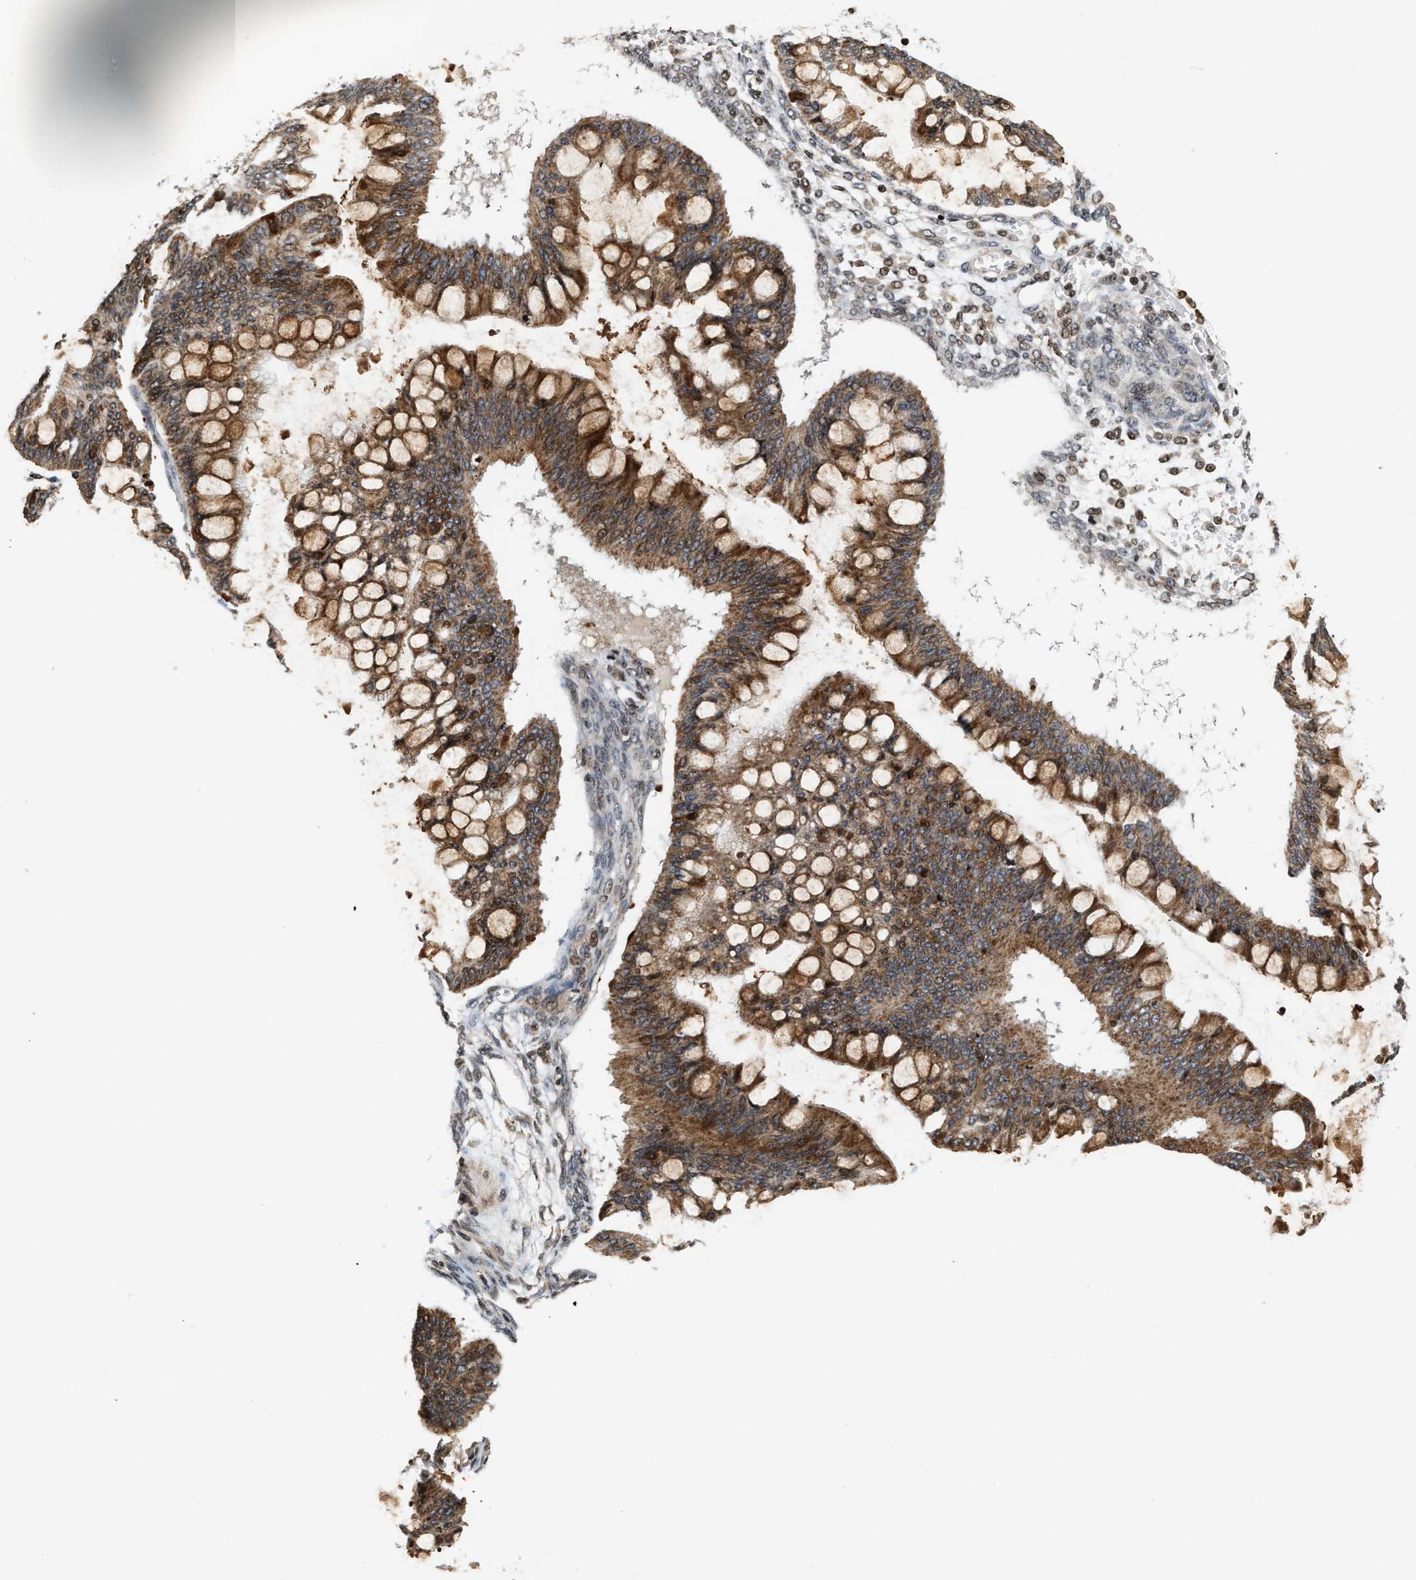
{"staining": {"intensity": "moderate", "quantity": ">75%", "location": "cytoplasmic/membranous"}, "tissue": "ovarian cancer", "cell_type": "Tumor cells", "image_type": "cancer", "snomed": [{"axis": "morphology", "description": "Cystadenocarcinoma, mucinous, NOS"}, {"axis": "topography", "description": "Ovary"}], "caption": "This image demonstrates immunohistochemistry staining of ovarian cancer, with medium moderate cytoplasmic/membranous expression in approximately >75% of tumor cells.", "gene": "PDZD2", "patient": {"sex": "female", "age": 73}}